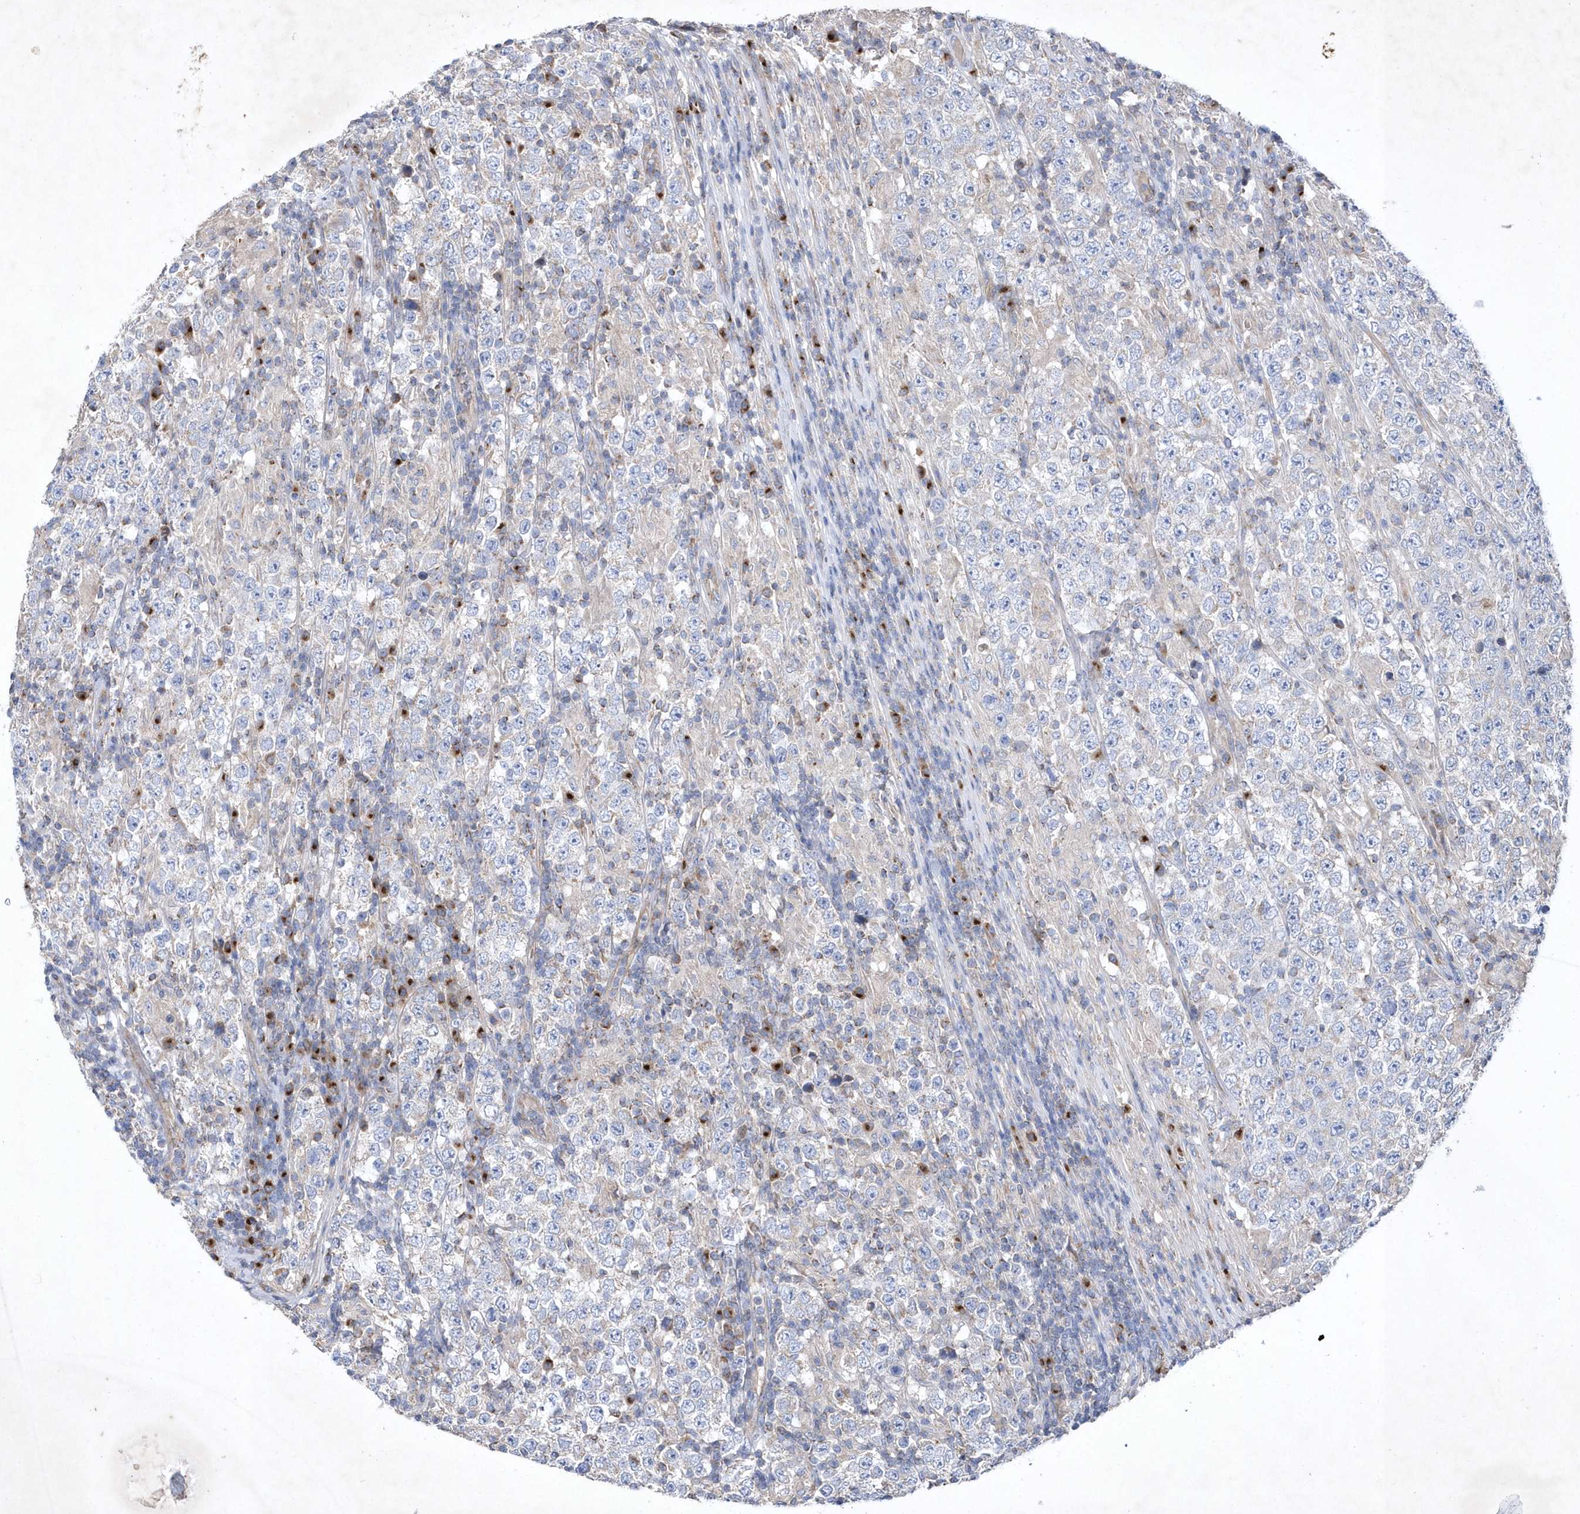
{"staining": {"intensity": "negative", "quantity": "none", "location": "none"}, "tissue": "testis cancer", "cell_type": "Tumor cells", "image_type": "cancer", "snomed": [{"axis": "morphology", "description": "Normal tissue, NOS"}, {"axis": "morphology", "description": "Urothelial carcinoma, High grade"}, {"axis": "morphology", "description": "Seminoma, NOS"}, {"axis": "morphology", "description": "Carcinoma, Embryonal, NOS"}, {"axis": "topography", "description": "Urinary bladder"}, {"axis": "topography", "description": "Testis"}], "caption": "An IHC micrograph of testis cancer (high-grade urothelial carcinoma) is shown. There is no staining in tumor cells of testis cancer (high-grade urothelial carcinoma).", "gene": "METTL8", "patient": {"sex": "male", "age": 41}}